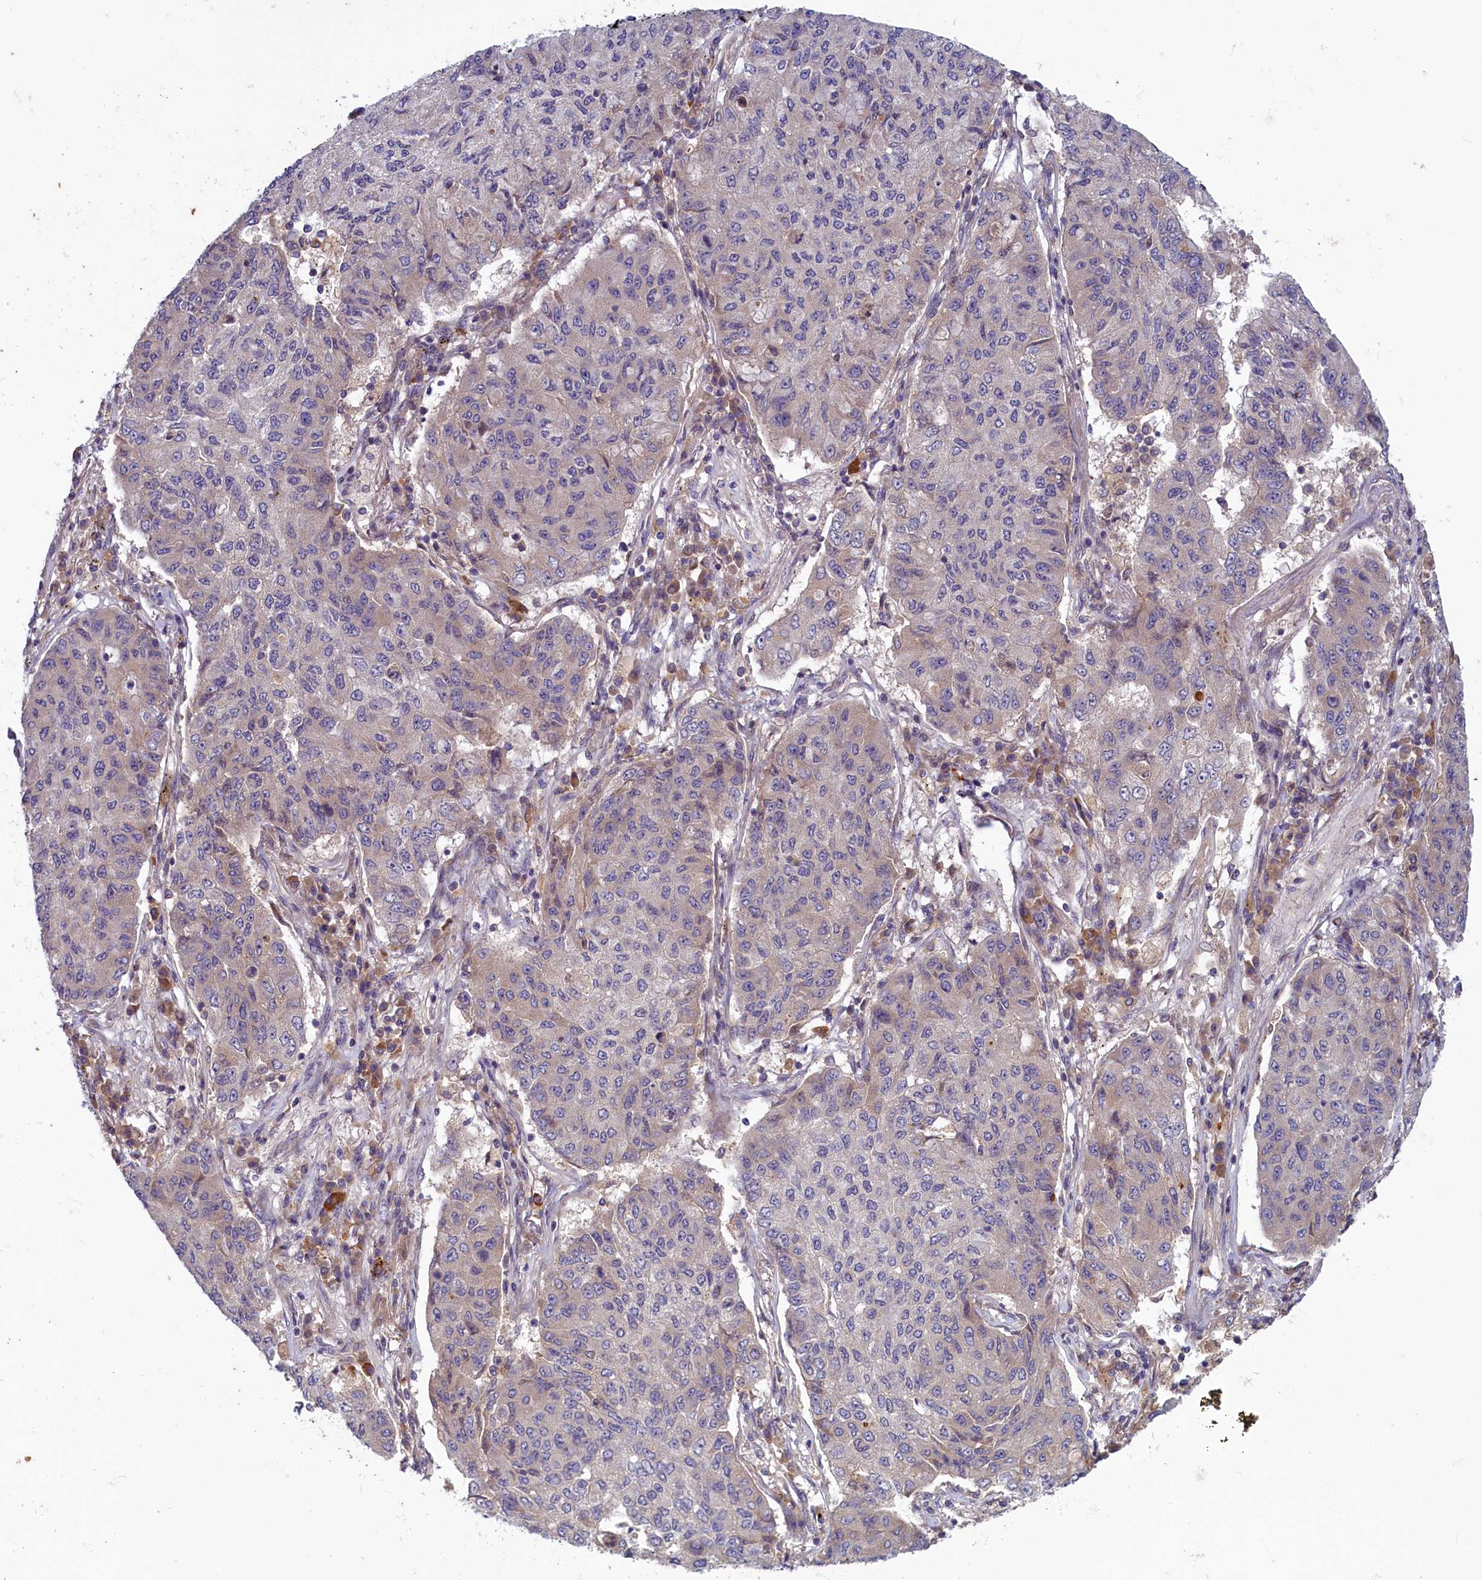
{"staining": {"intensity": "weak", "quantity": "<25%", "location": "cytoplasmic/membranous"}, "tissue": "lung cancer", "cell_type": "Tumor cells", "image_type": "cancer", "snomed": [{"axis": "morphology", "description": "Squamous cell carcinoma, NOS"}, {"axis": "topography", "description": "Lung"}], "caption": "This is an IHC histopathology image of lung squamous cell carcinoma. There is no expression in tumor cells.", "gene": "NUBP1", "patient": {"sex": "male", "age": 74}}